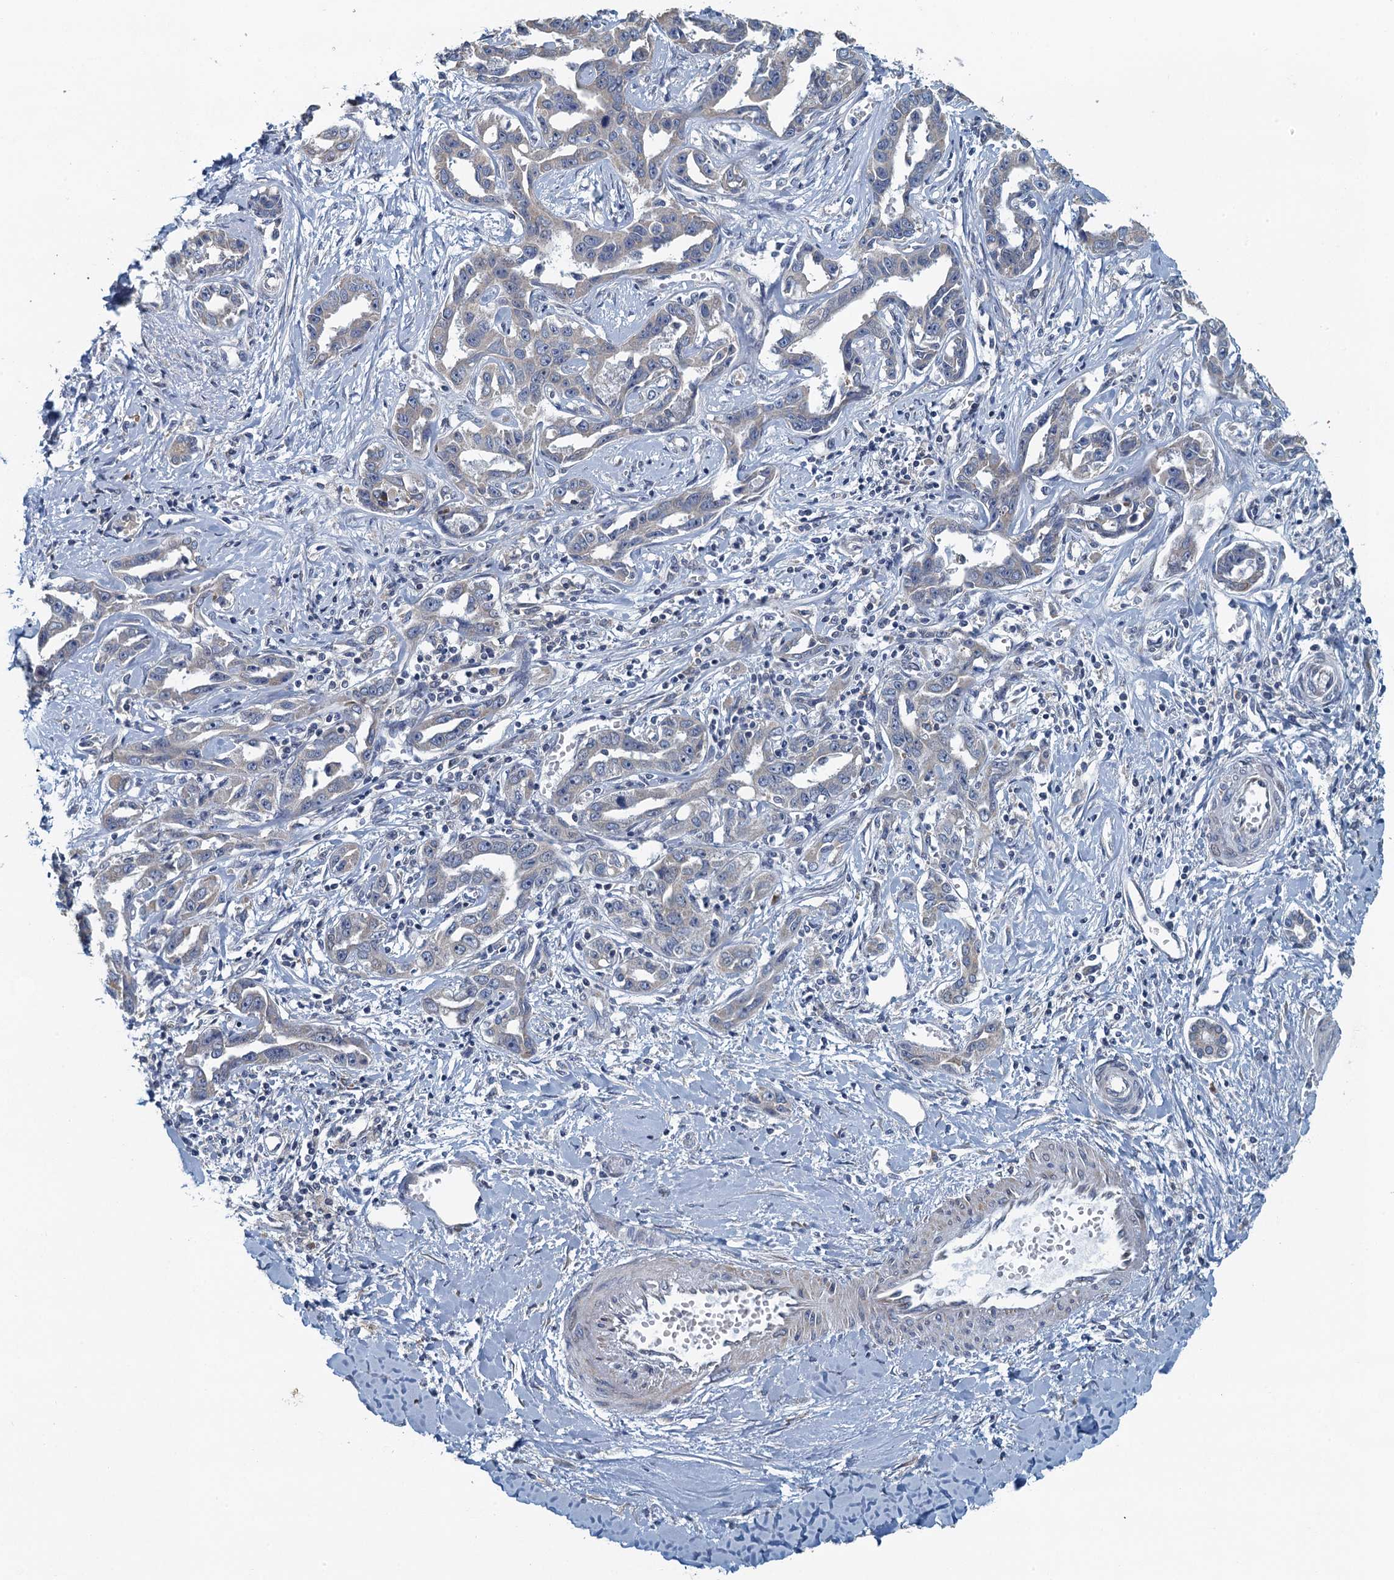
{"staining": {"intensity": "negative", "quantity": "none", "location": "none"}, "tissue": "liver cancer", "cell_type": "Tumor cells", "image_type": "cancer", "snomed": [{"axis": "morphology", "description": "Cholangiocarcinoma"}, {"axis": "topography", "description": "Liver"}], "caption": "Histopathology image shows no protein staining in tumor cells of liver cancer (cholangiocarcinoma) tissue. (Stains: DAB (3,3'-diaminobenzidine) immunohistochemistry (IHC) with hematoxylin counter stain, Microscopy: brightfield microscopy at high magnification).", "gene": "ALG2", "patient": {"sex": "male", "age": 59}}